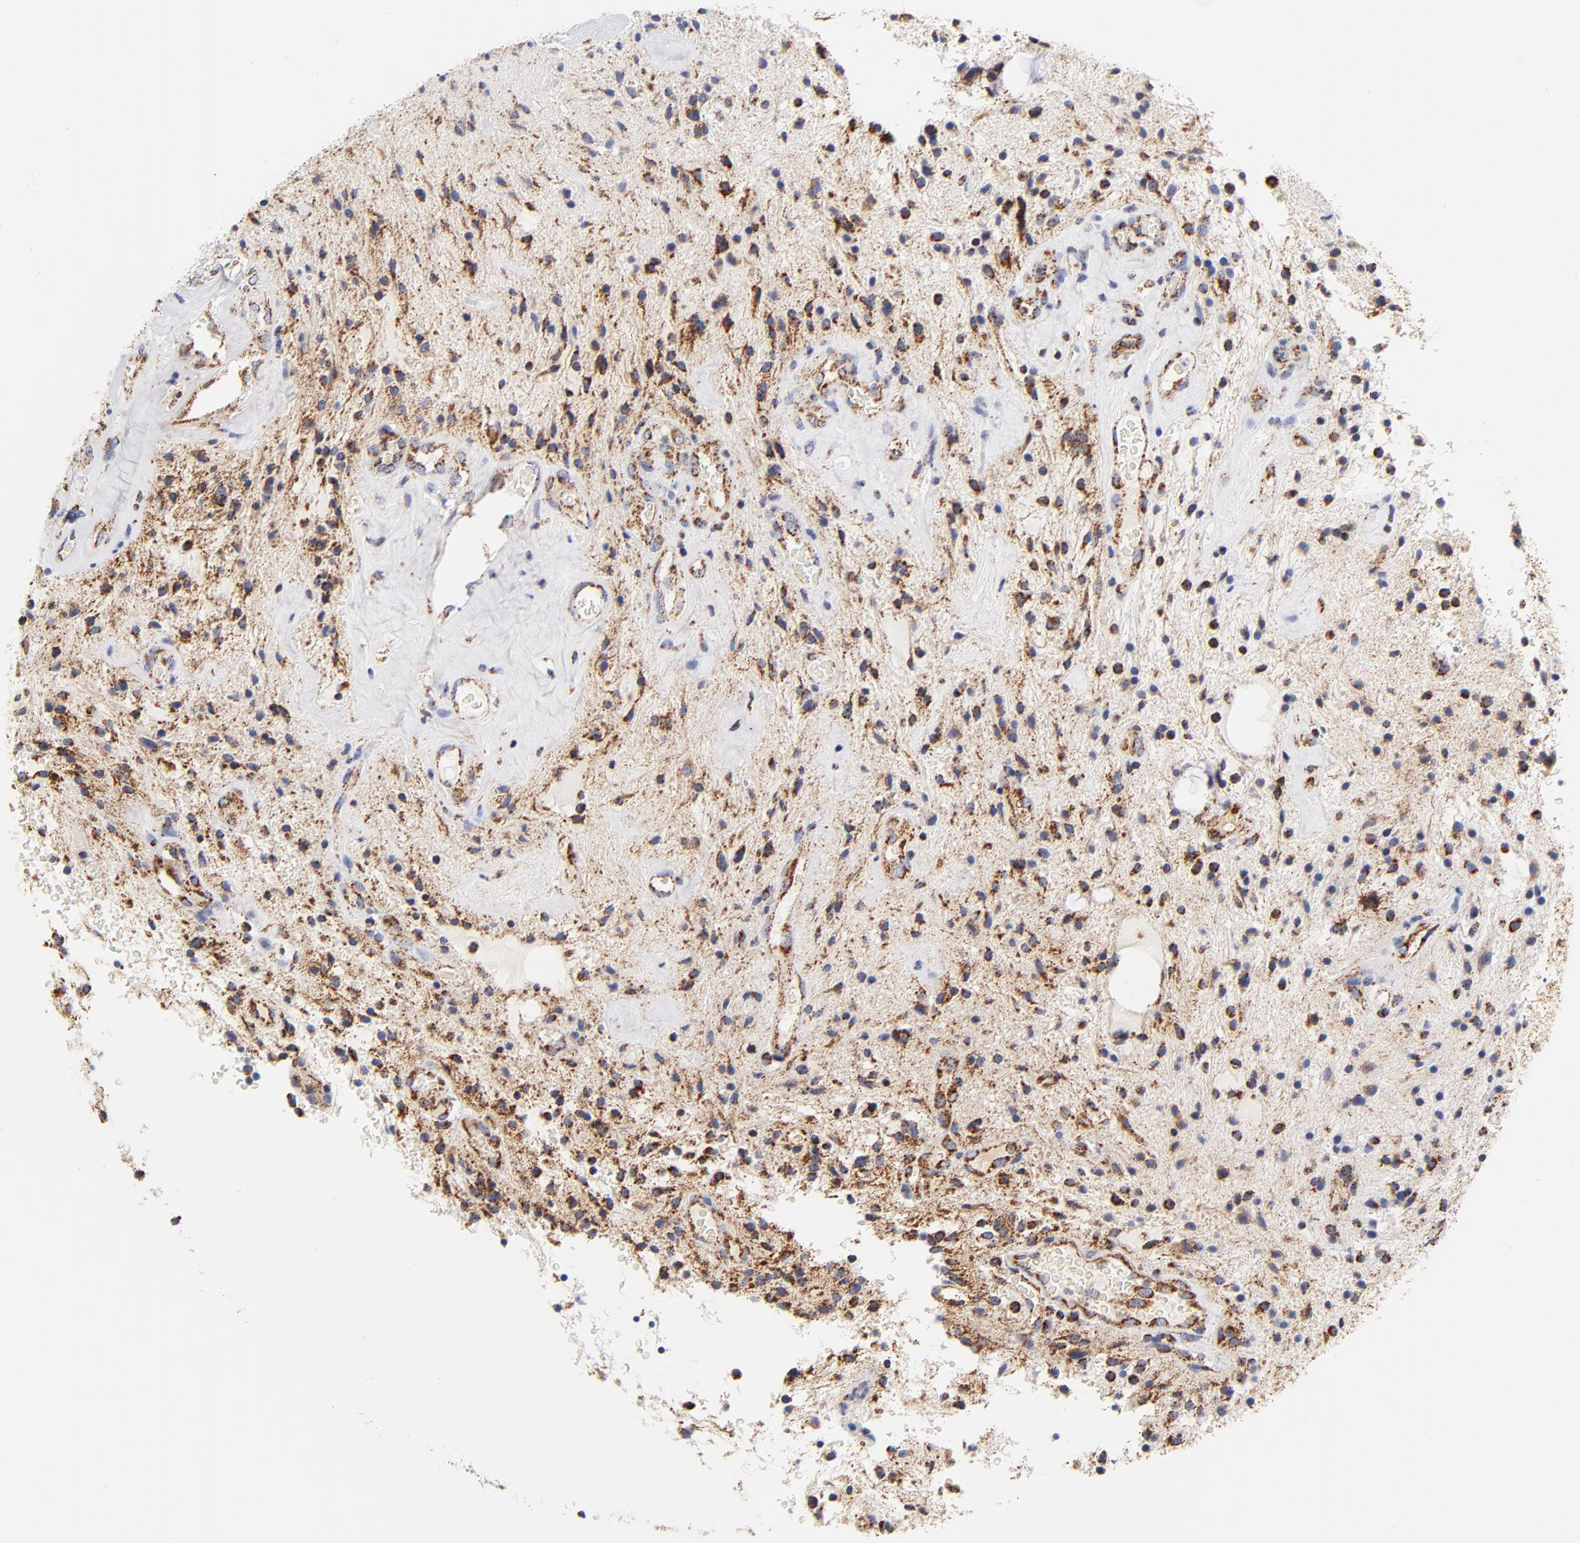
{"staining": {"intensity": "strong", "quantity": ">75%", "location": "cytoplasmic/membranous"}, "tissue": "glioma", "cell_type": "Tumor cells", "image_type": "cancer", "snomed": [{"axis": "morphology", "description": "Glioma, malignant, NOS"}, {"axis": "topography", "description": "Cerebellum"}], "caption": "IHC micrograph of neoplastic tissue: human malignant glioma stained using immunohistochemistry (IHC) displays high levels of strong protein expression localized specifically in the cytoplasmic/membranous of tumor cells, appearing as a cytoplasmic/membranous brown color.", "gene": "ECHS1", "patient": {"sex": "female", "age": 10}}